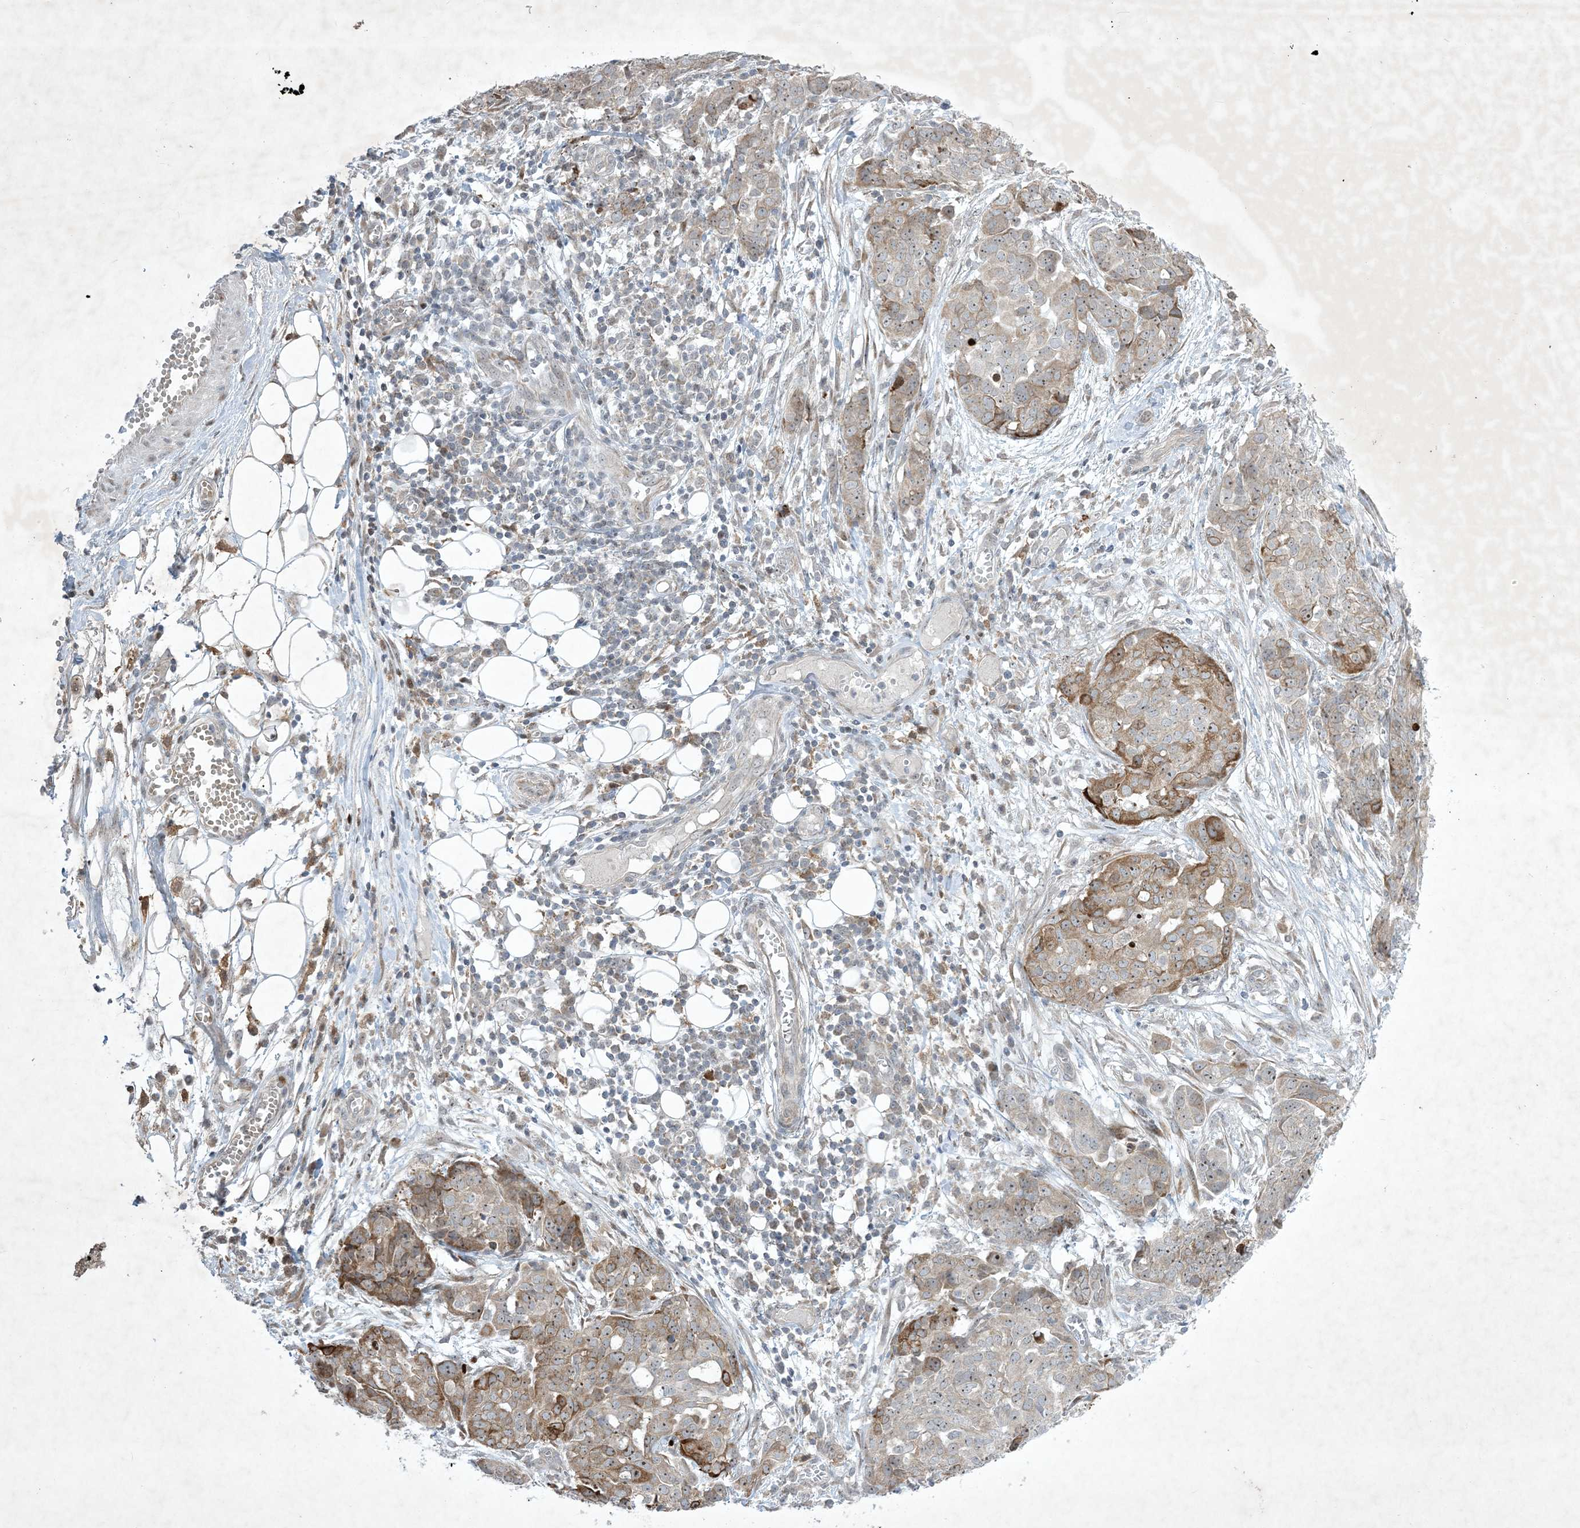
{"staining": {"intensity": "moderate", "quantity": "<25%", "location": "cytoplasmic/membranous,nuclear"}, "tissue": "ovarian cancer", "cell_type": "Tumor cells", "image_type": "cancer", "snomed": [{"axis": "morphology", "description": "Cystadenocarcinoma, serous, NOS"}, {"axis": "topography", "description": "Soft tissue"}, {"axis": "topography", "description": "Ovary"}], "caption": "Ovarian serous cystadenocarcinoma stained with DAB (3,3'-diaminobenzidine) immunohistochemistry reveals low levels of moderate cytoplasmic/membranous and nuclear staining in approximately <25% of tumor cells. (DAB (3,3'-diaminobenzidine) IHC, brown staining for protein, blue staining for nuclei).", "gene": "SOGA3", "patient": {"sex": "female", "age": 57}}